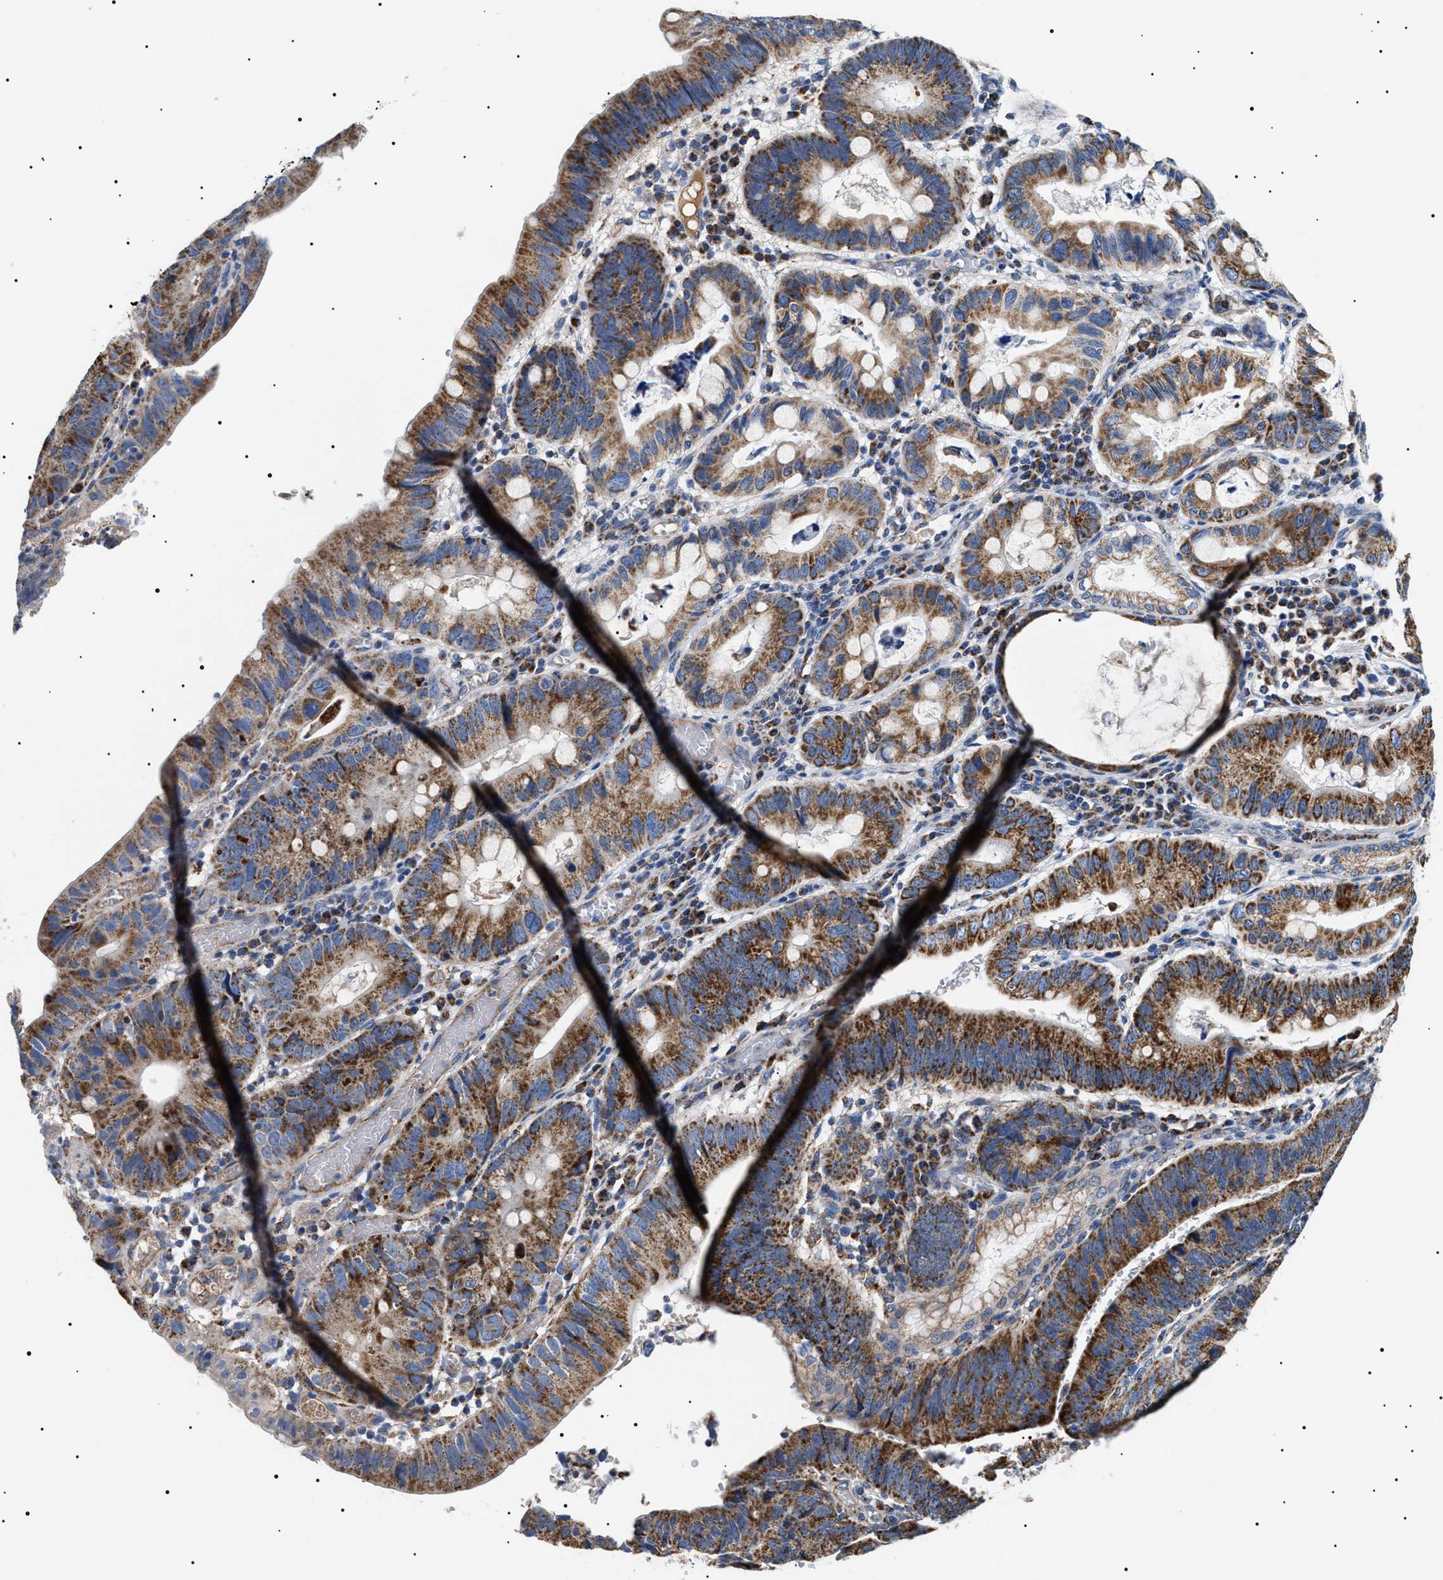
{"staining": {"intensity": "strong", "quantity": ">75%", "location": "cytoplasmic/membranous"}, "tissue": "stomach cancer", "cell_type": "Tumor cells", "image_type": "cancer", "snomed": [{"axis": "morphology", "description": "Adenocarcinoma, NOS"}, {"axis": "topography", "description": "Stomach"}], "caption": "DAB (3,3'-diaminobenzidine) immunohistochemical staining of stomach cancer (adenocarcinoma) reveals strong cytoplasmic/membranous protein expression in about >75% of tumor cells.", "gene": "OXSM", "patient": {"sex": "male", "age": 59}}